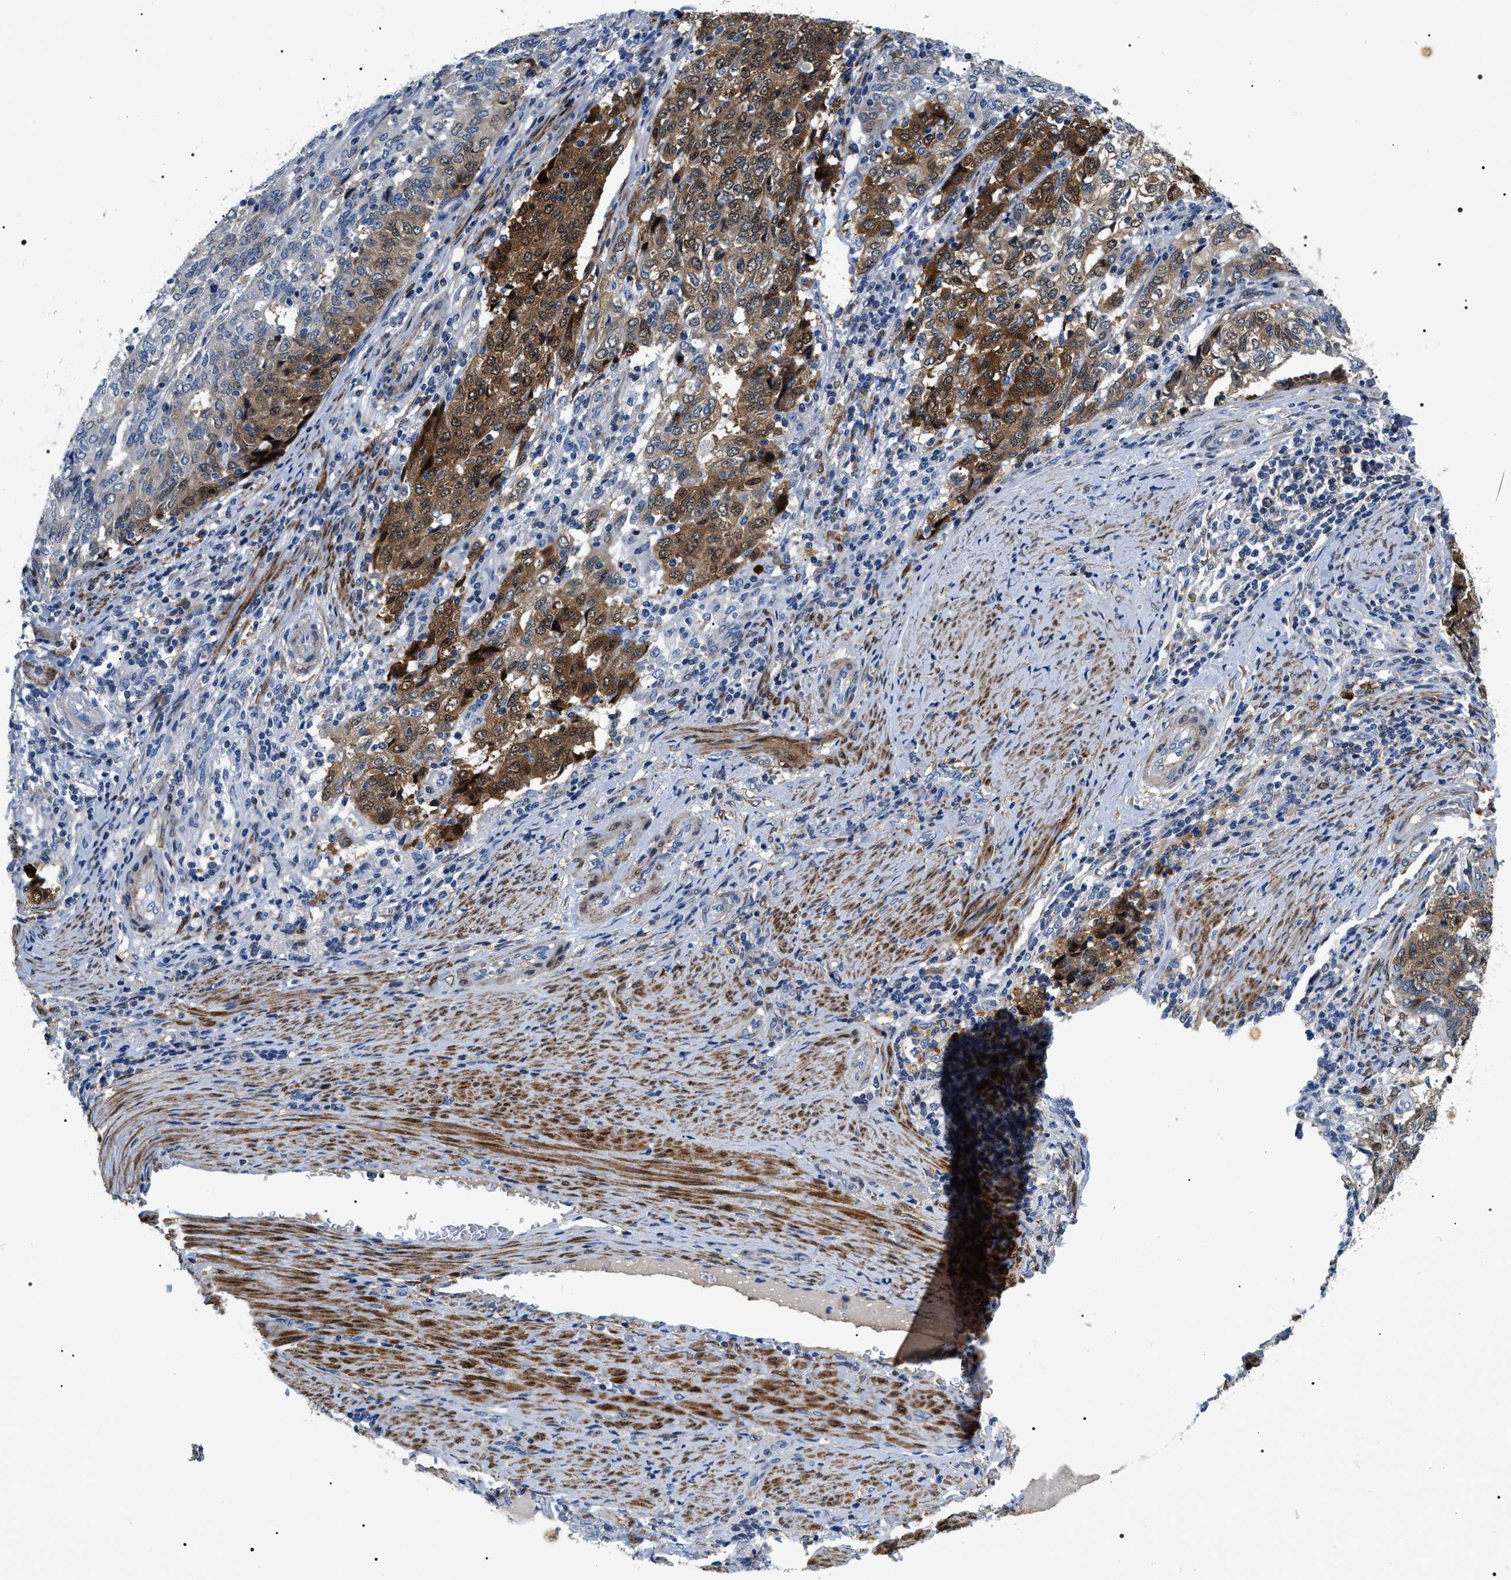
{"staining": {"intensity": "strong", "quantity": "25%-75%", "location": "cytoplasmic/membranous,nuclear"}, "tissue": "endometrial cancer", "cell_type": "Tumor cells", "image_type": "cancer", "snomed": [{"axis": "morphology", "description": "Adenocarcinoma, NOS"}, {"axis": "topography", "description": "Endometrium"}], "caption": "Protein staining by immunohistochemistry demonstrates strong cytoplasmic/membranous and nuclear expression in about 25%-75% of tumor cells in endometrial cancer (adenocarcinoma). (brown staining indicates protein expression, while blue staining denotes nuclei).", "gene": "BAG2", "patient": {"sex": "female", "age": 80}}